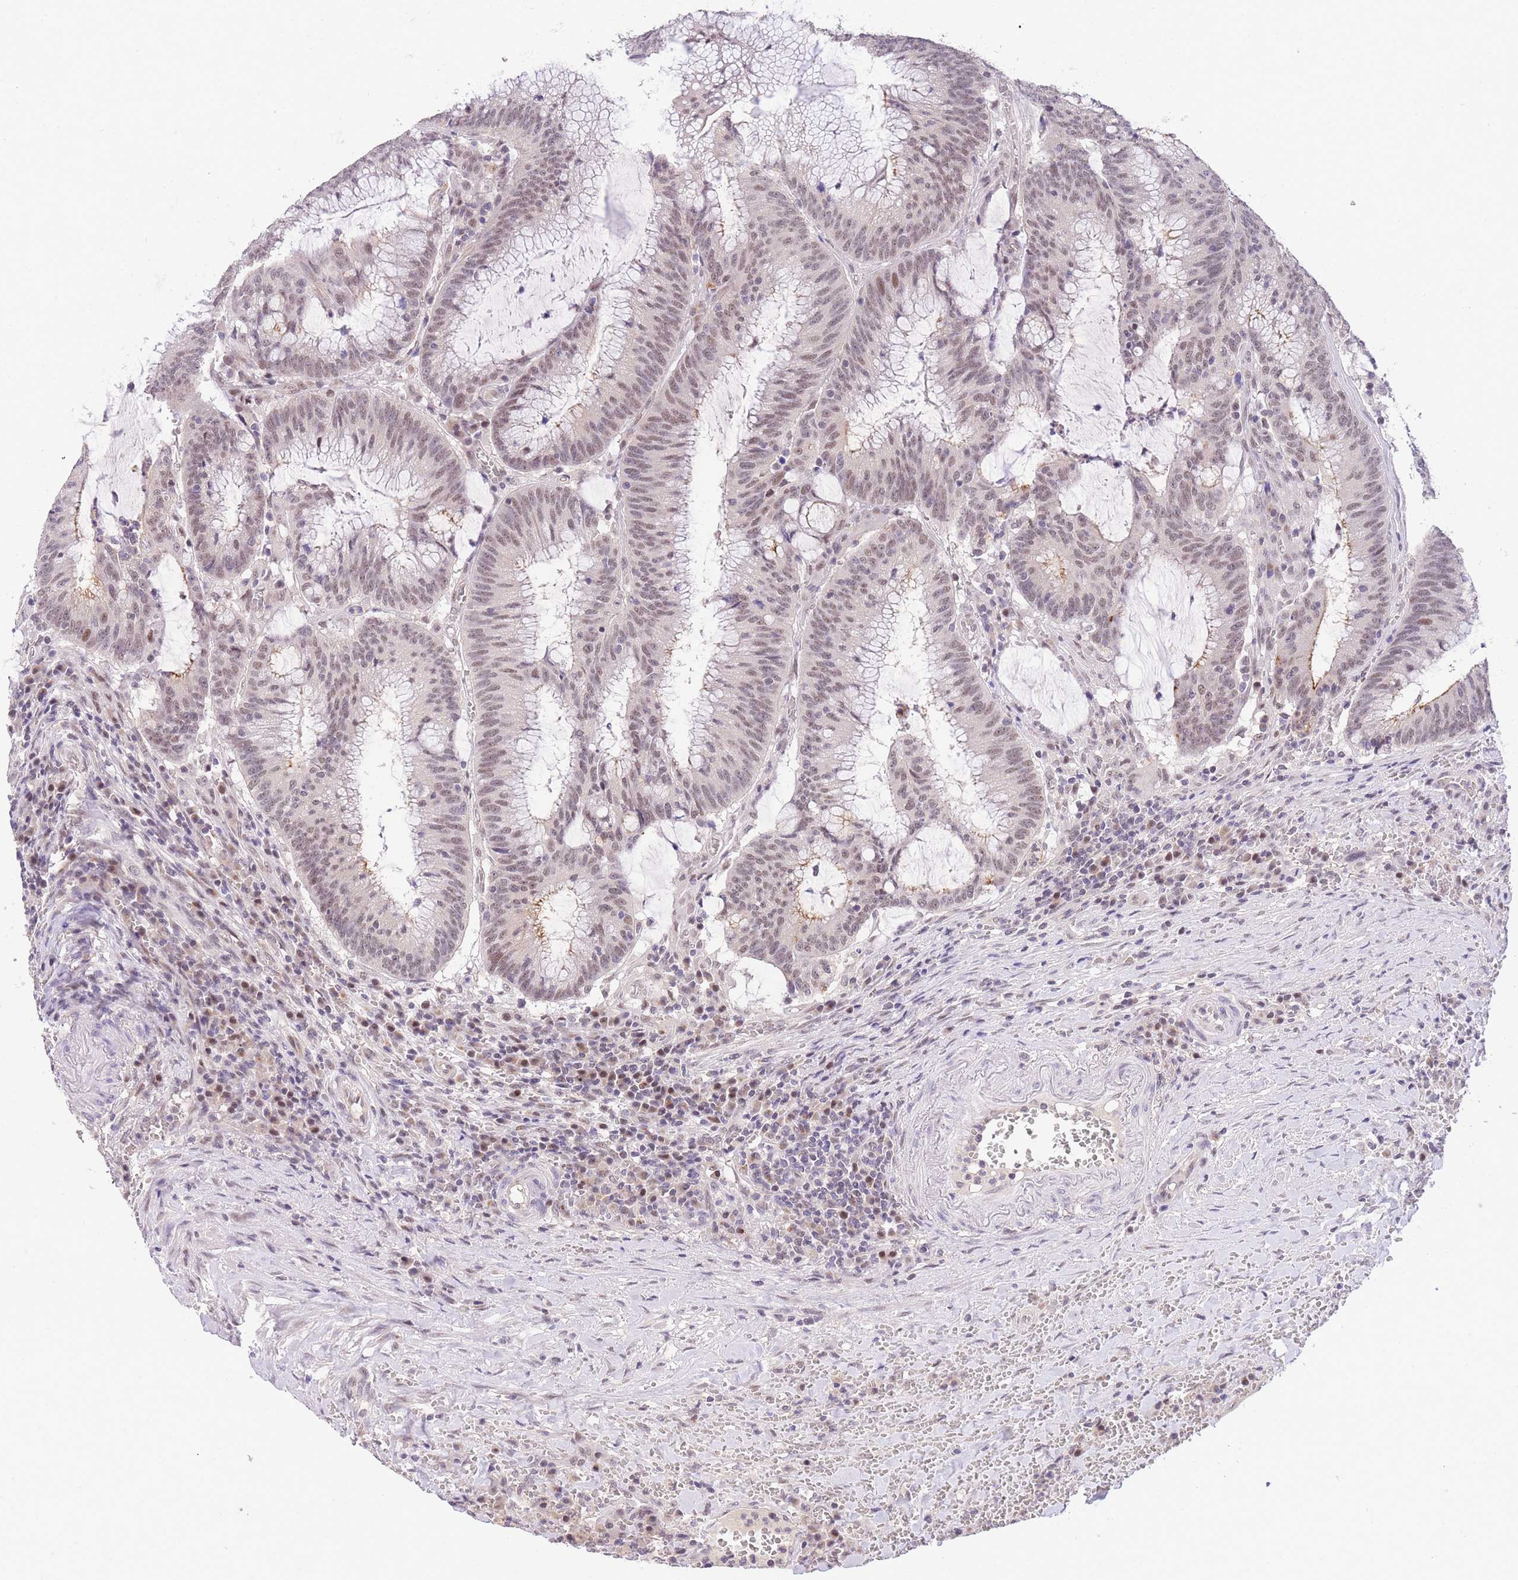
{"staining": {"intensity": "weak", "quantity": "25%-75%", "location": "cytoplasmic/membranous,nuclear"}, "tissue": "colorectal cancer", "cell_type": "Tumor cells", "image_type": "cancer", "snomed": [{"axis": "morphology", "description": "Adenocarcinoma, NOS"}, {"axis": "topography", "description": "Rectum"}], "caption": "Colorectal cancer stained with immunohistochemistry (IHC) exhibits weak cytoplasmic/membranous and nuclear staining in approximately 25%-75% of tumor cells.", "gene": "SLC35F2", "patient": {"sex": "female", "age": 77}}